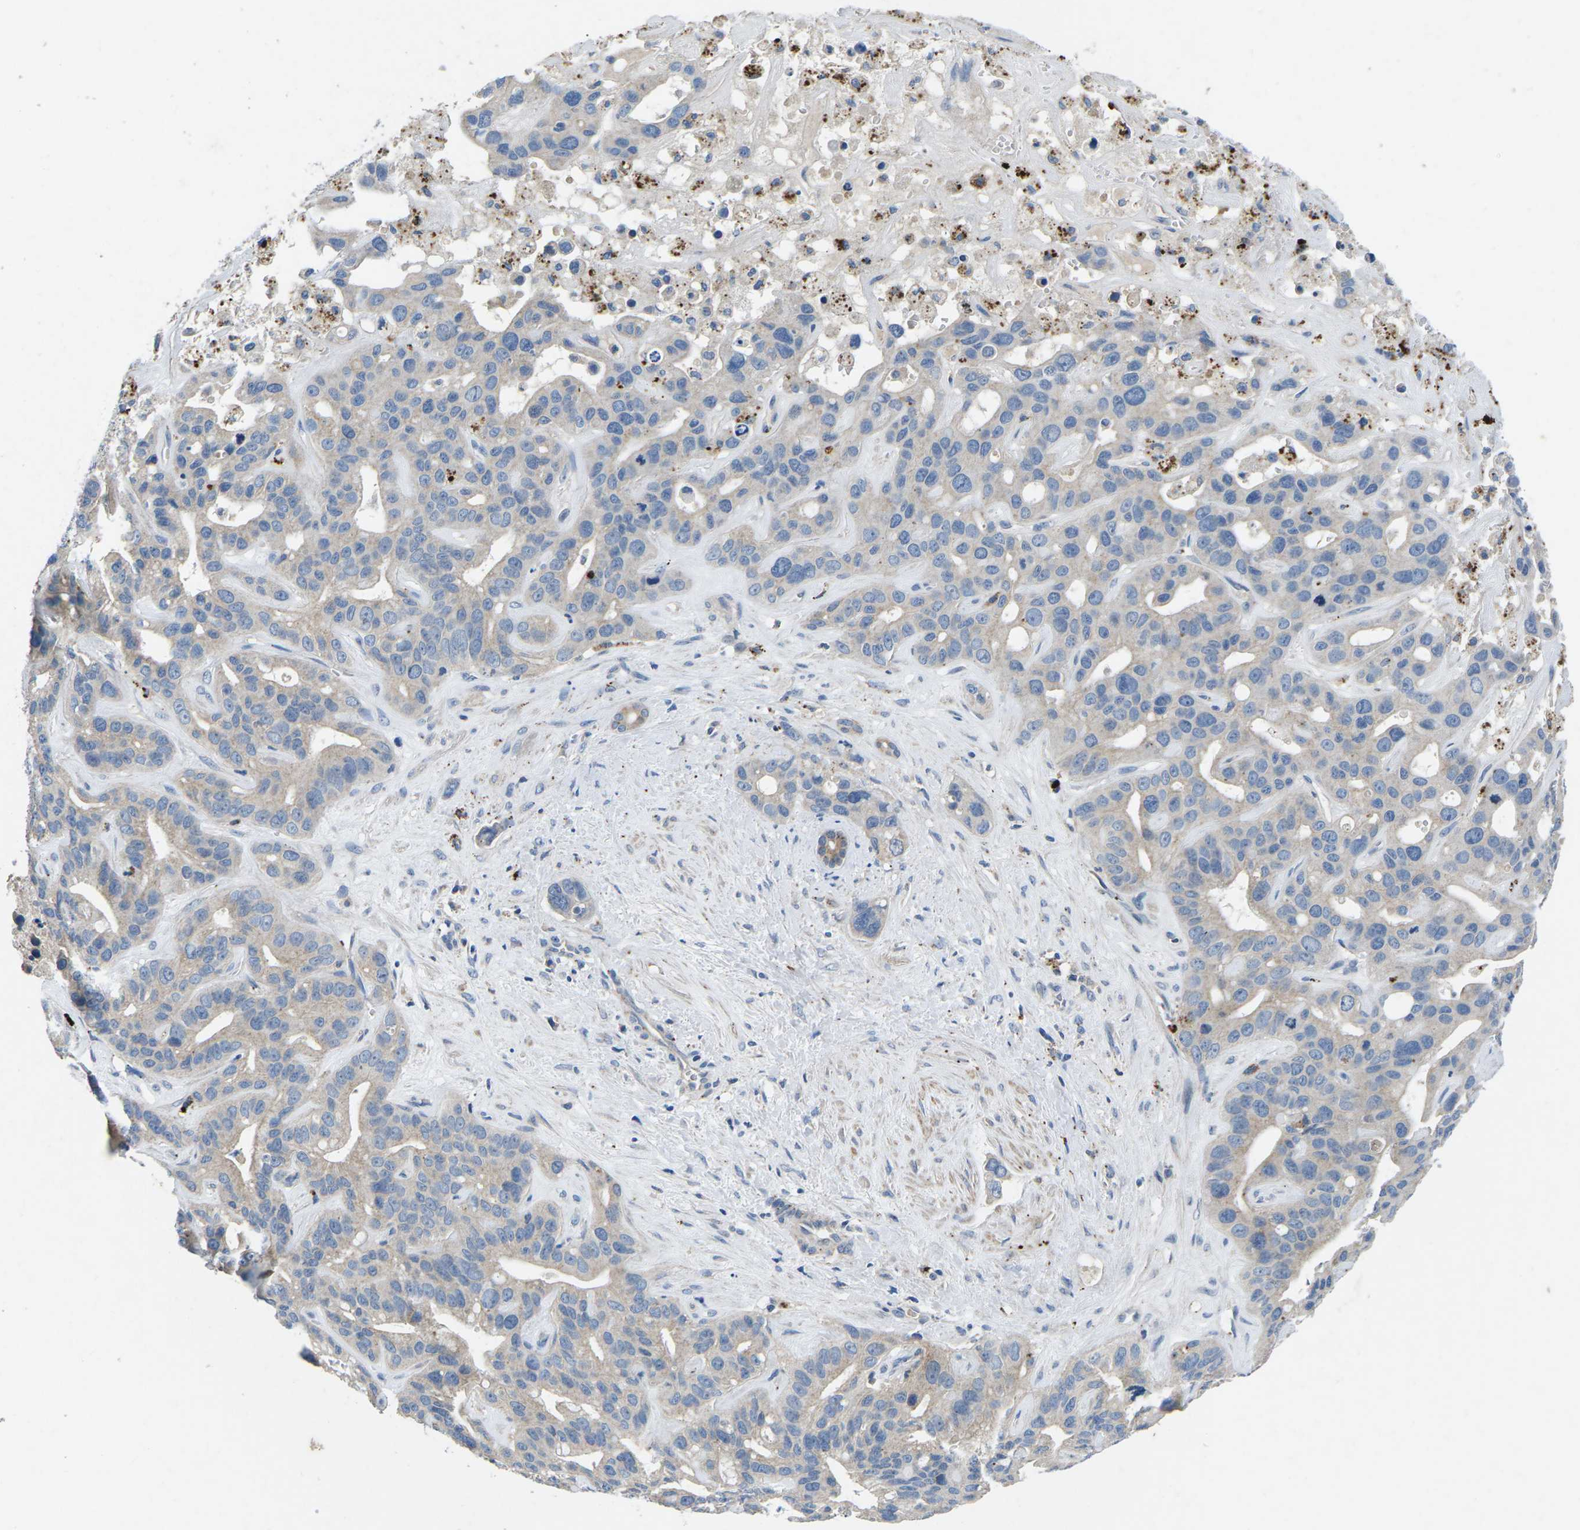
{"staining": {"intensity": "weak", "quantity": "25%-75%", "location": "cytoplasmic/membranous"}, "tissue": "liver cancer", "cell_type": "Tumor cells", "image_type": "cancer", "snomed": [{"axis": "morphology", "description": "Cholangiocarcinoma"}, {"axis": "topography", "description": "Liver"}], "caption": "High-magnification brightfield microscopy of cholangiocarcinoma (liver) stained with DAB (brown) and counterstained with hematoxylin (blue). tumor cells exhibit weak cytoplasmic/membranous positivity is identified in approximately25%-75% of cells.", "gene": "PDCD6IP", "patient": {"sex": "female", "age": 65}}